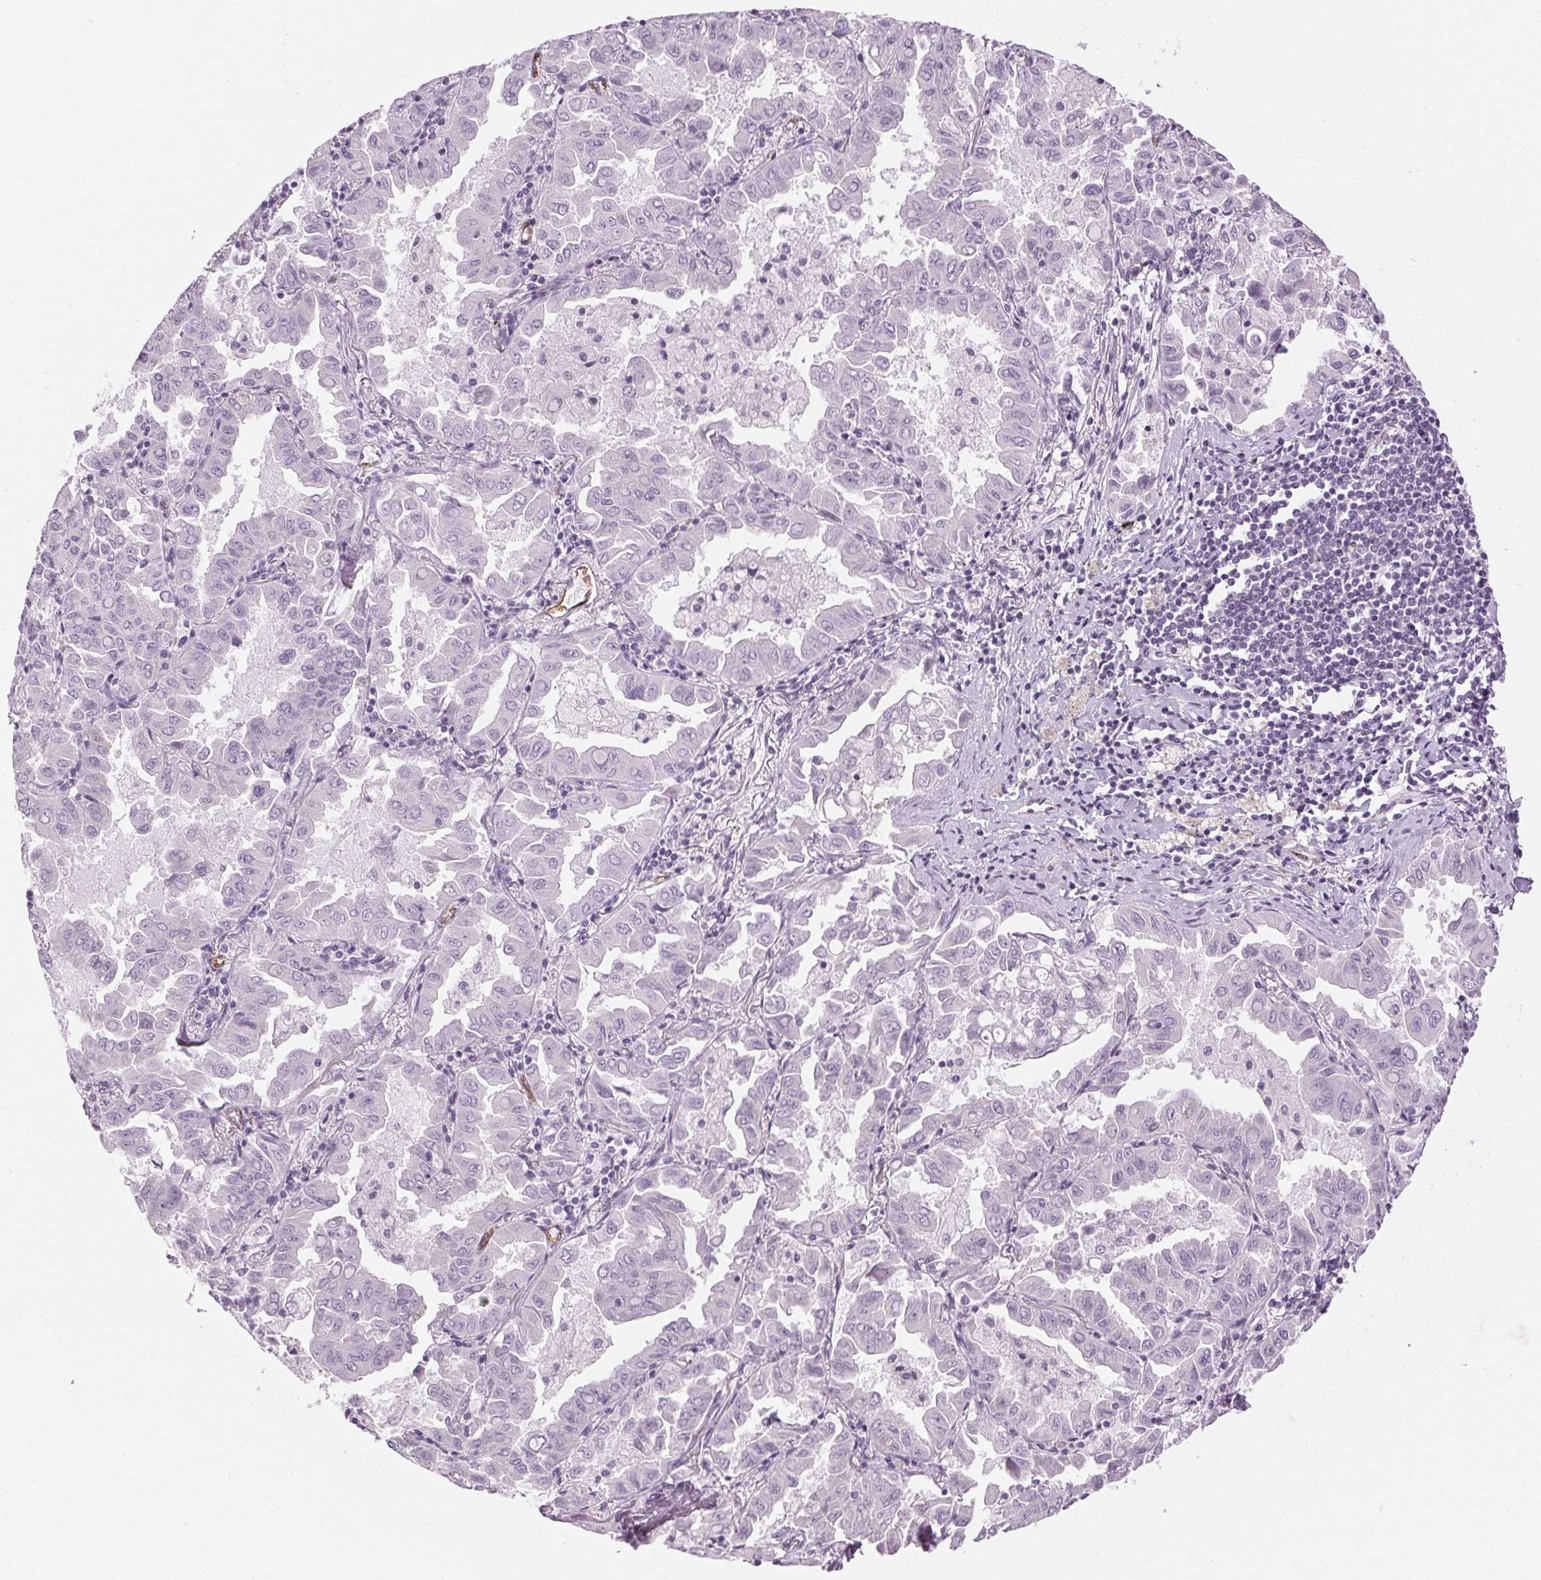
{"staining": {"intensity": "negative", "quantity": "none", "location": "none"}, "tissue": "lung cancer", "cell_type": "Tumor cells", "image_type": "cancer", "snomed": [{"axis": "morphology", "description": "Adenocarcinoma, NOS"}, {"axis": "topography", "description": "Lung"}], "caption": "The IHC photomicrograph has no significant positivity in tumor cells of lung cancer tissue. Nuclei are stained in blue.", "gene": "AIF1L", "patient": {"sex": "male", "age": 64}}